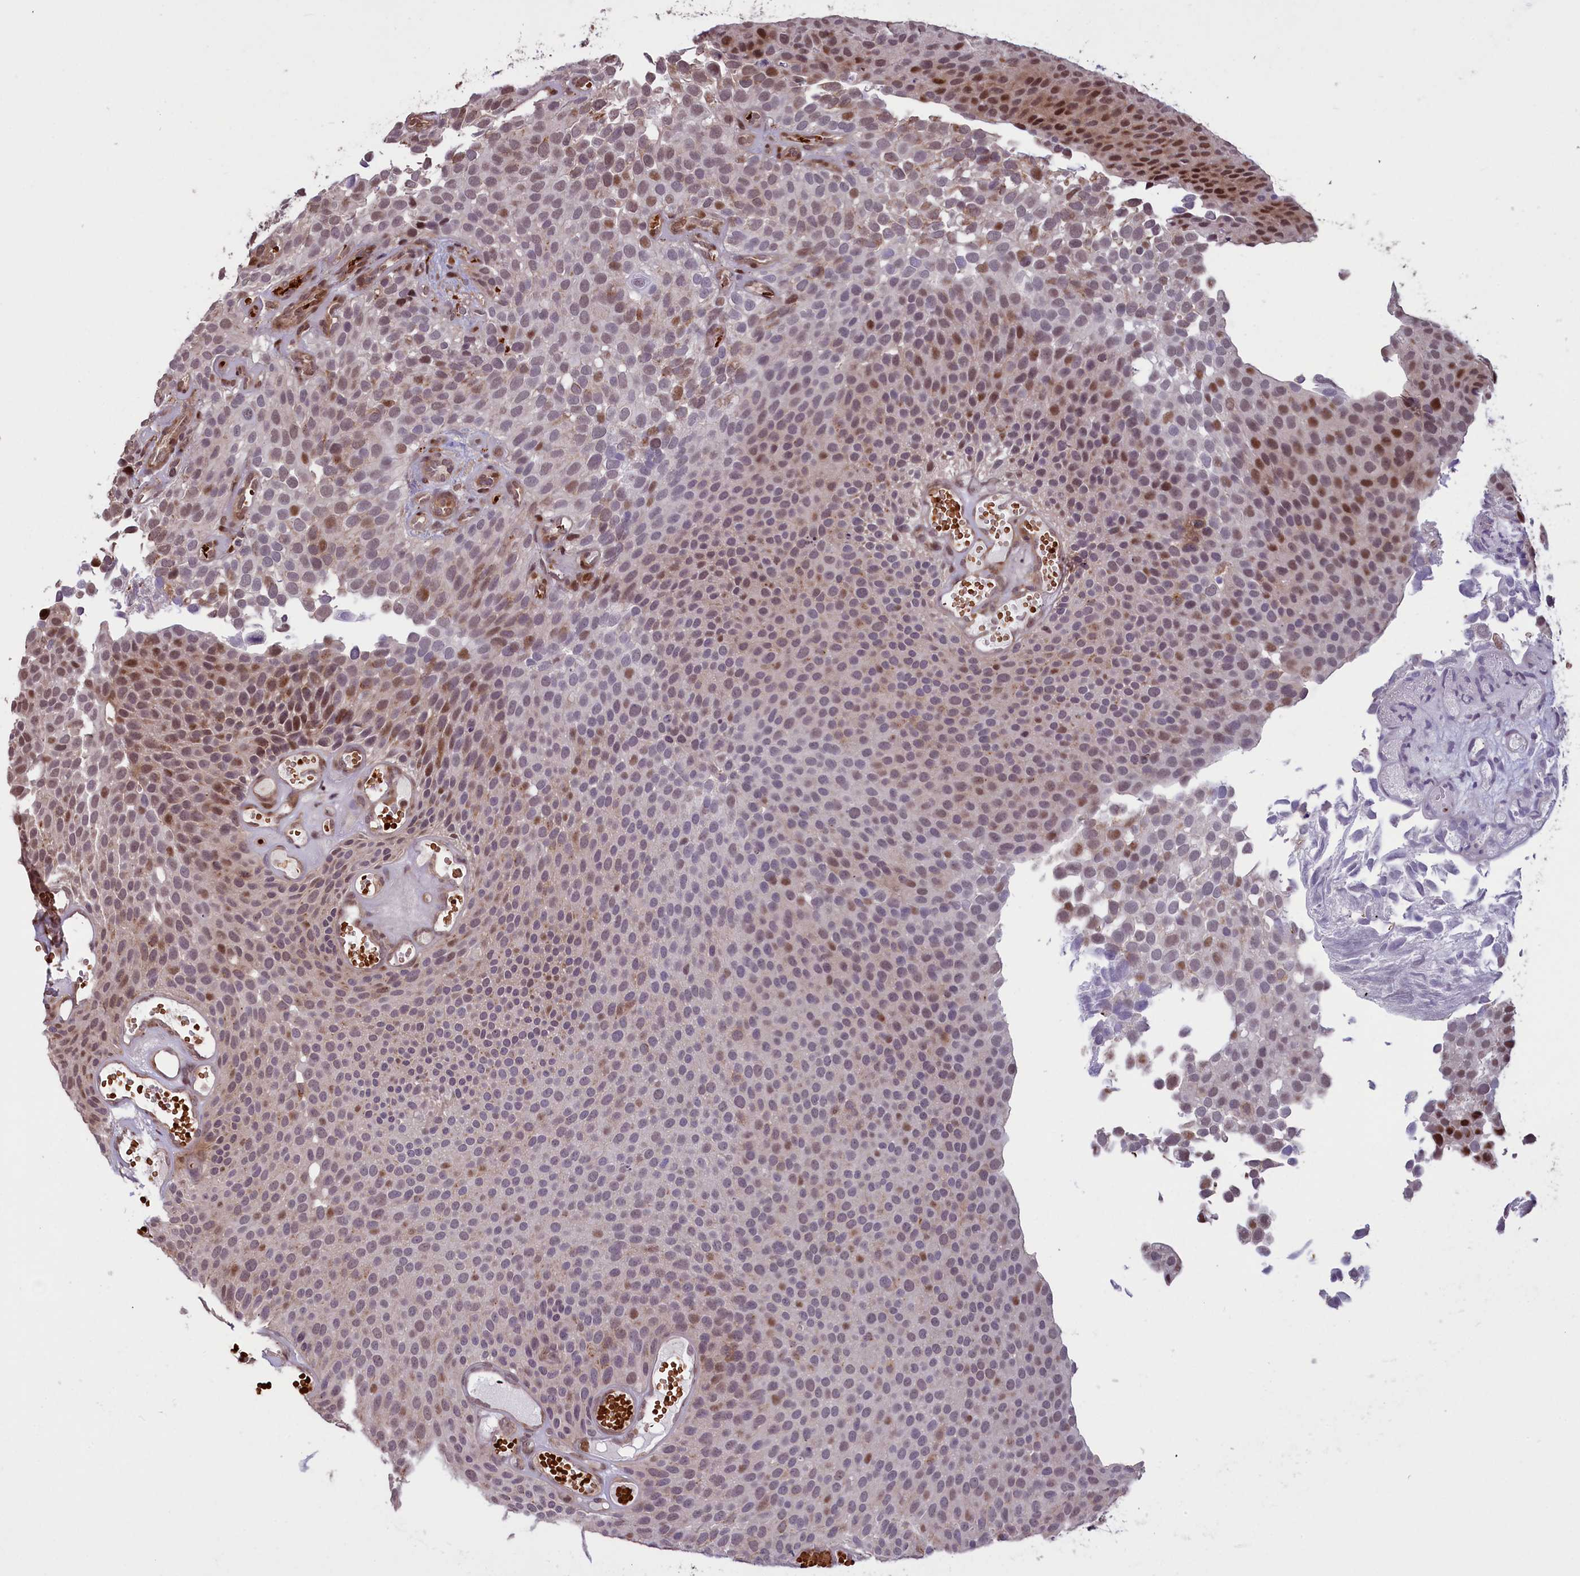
{"staining": {"intensity": "moderate", "quantity": "25%-75%", "location": "nuclear"}, "tissue": "urothelial cancer", "cell_type": "Tumor cells", "image_type": "cancer", "snomed": [{"axis": "morphology", "description": "Urothelial carcinoma, Low grade"}, {"axis": "topography", "description": "Urinary bladder"}], "caption": "DAB immunohistochemical staining of urothelial cancer demonstrates moderate nuclear protein staining in approximately 25%-75% of tumor cells.", "gene": "SHFL", "patient": {"sex": "male", "age": 89}}